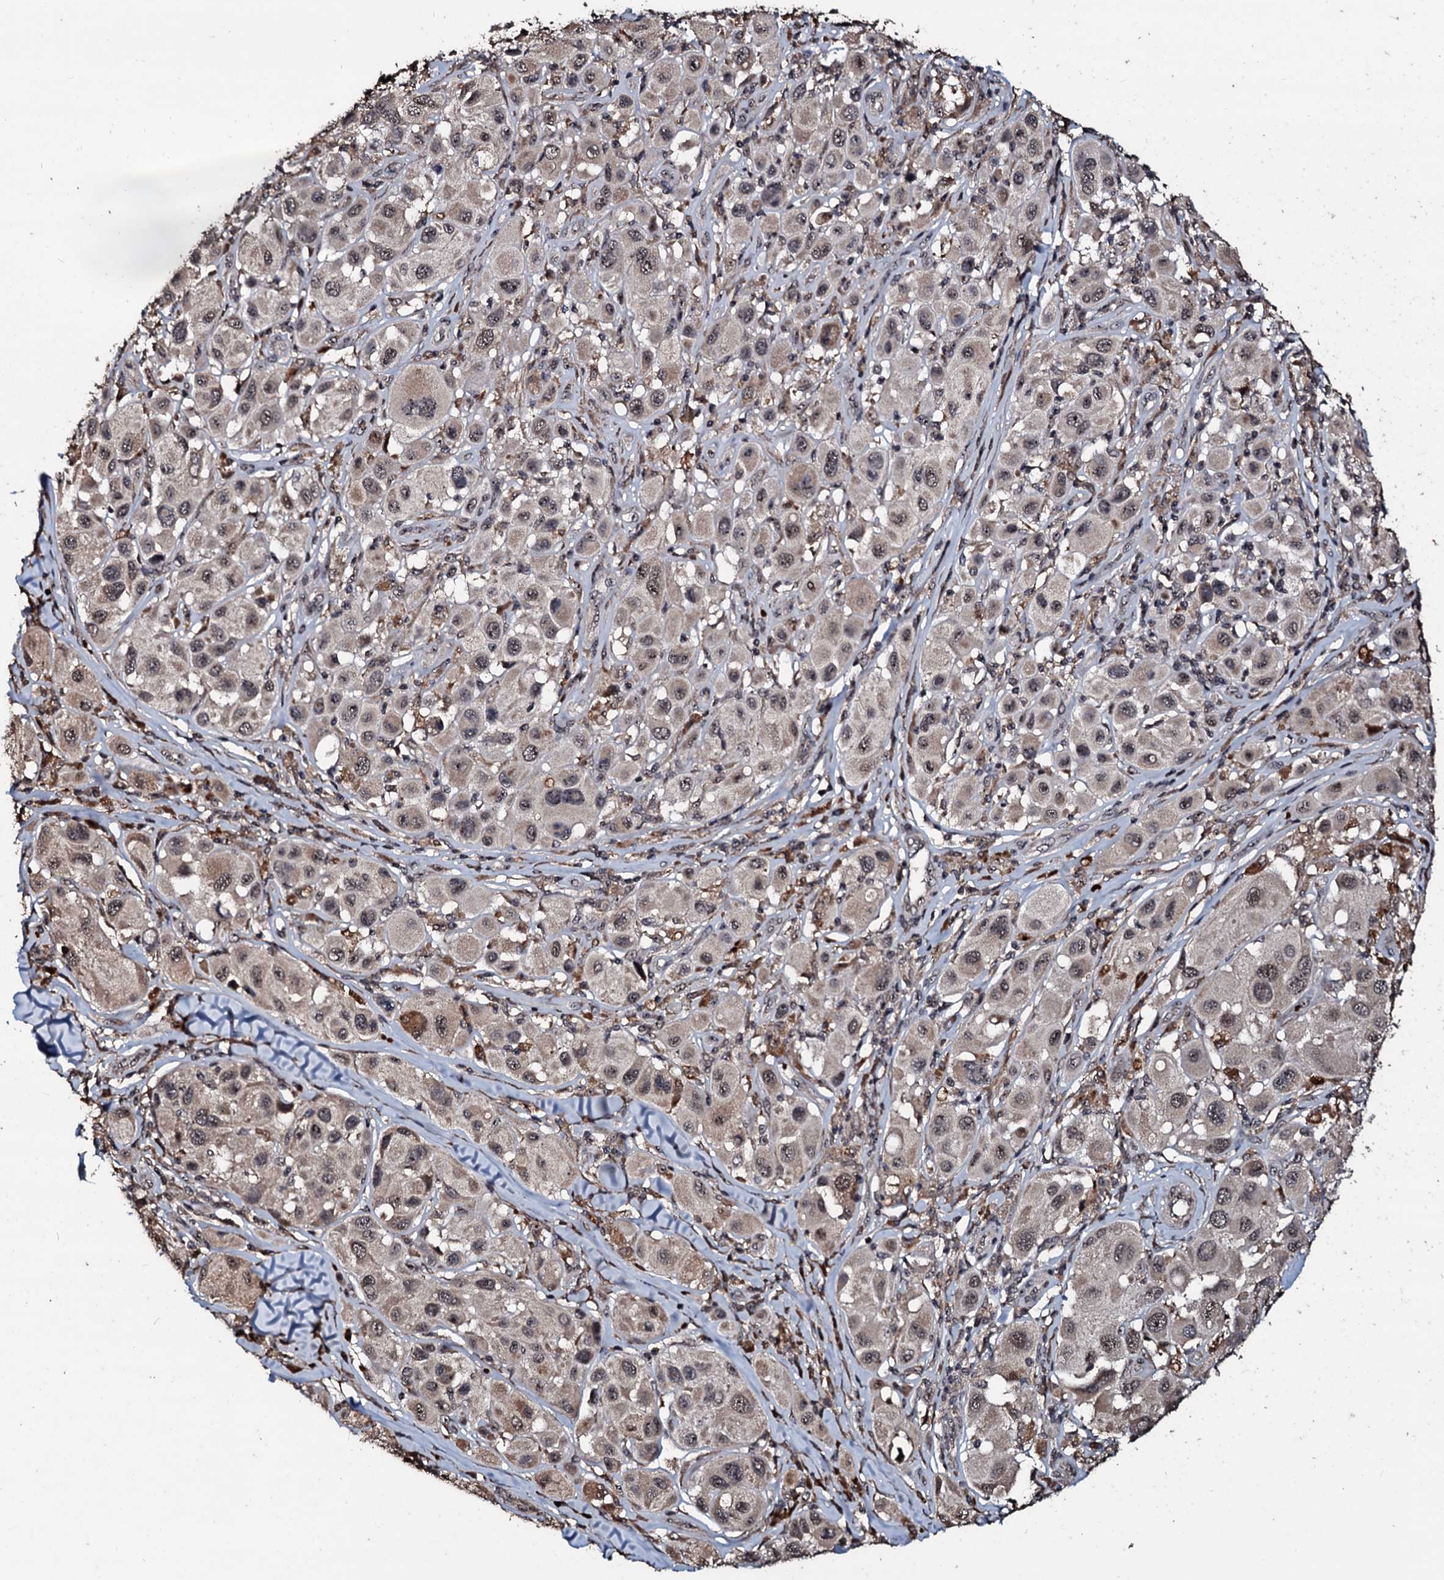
{"staining": {"intensity": "moderate", "quantity": ">75%", "location": "nuclear"}, "tissue": "melanoma", "cell_type": "Tumor cells", "image_type": "cancer", "snomed": [{"axis": "morphology", "description": "Malignant melanoma, Metastatic site"}, {"axis": "topography", "description": "Skin"}], "caption": "Immunohistochemical staining of melanoma demonstrates medium levels of moderate nuclear expression in about >75% of tumor cells.", "gene": "SUPT7L", "patient": {"sex": "male", "age": 41}}